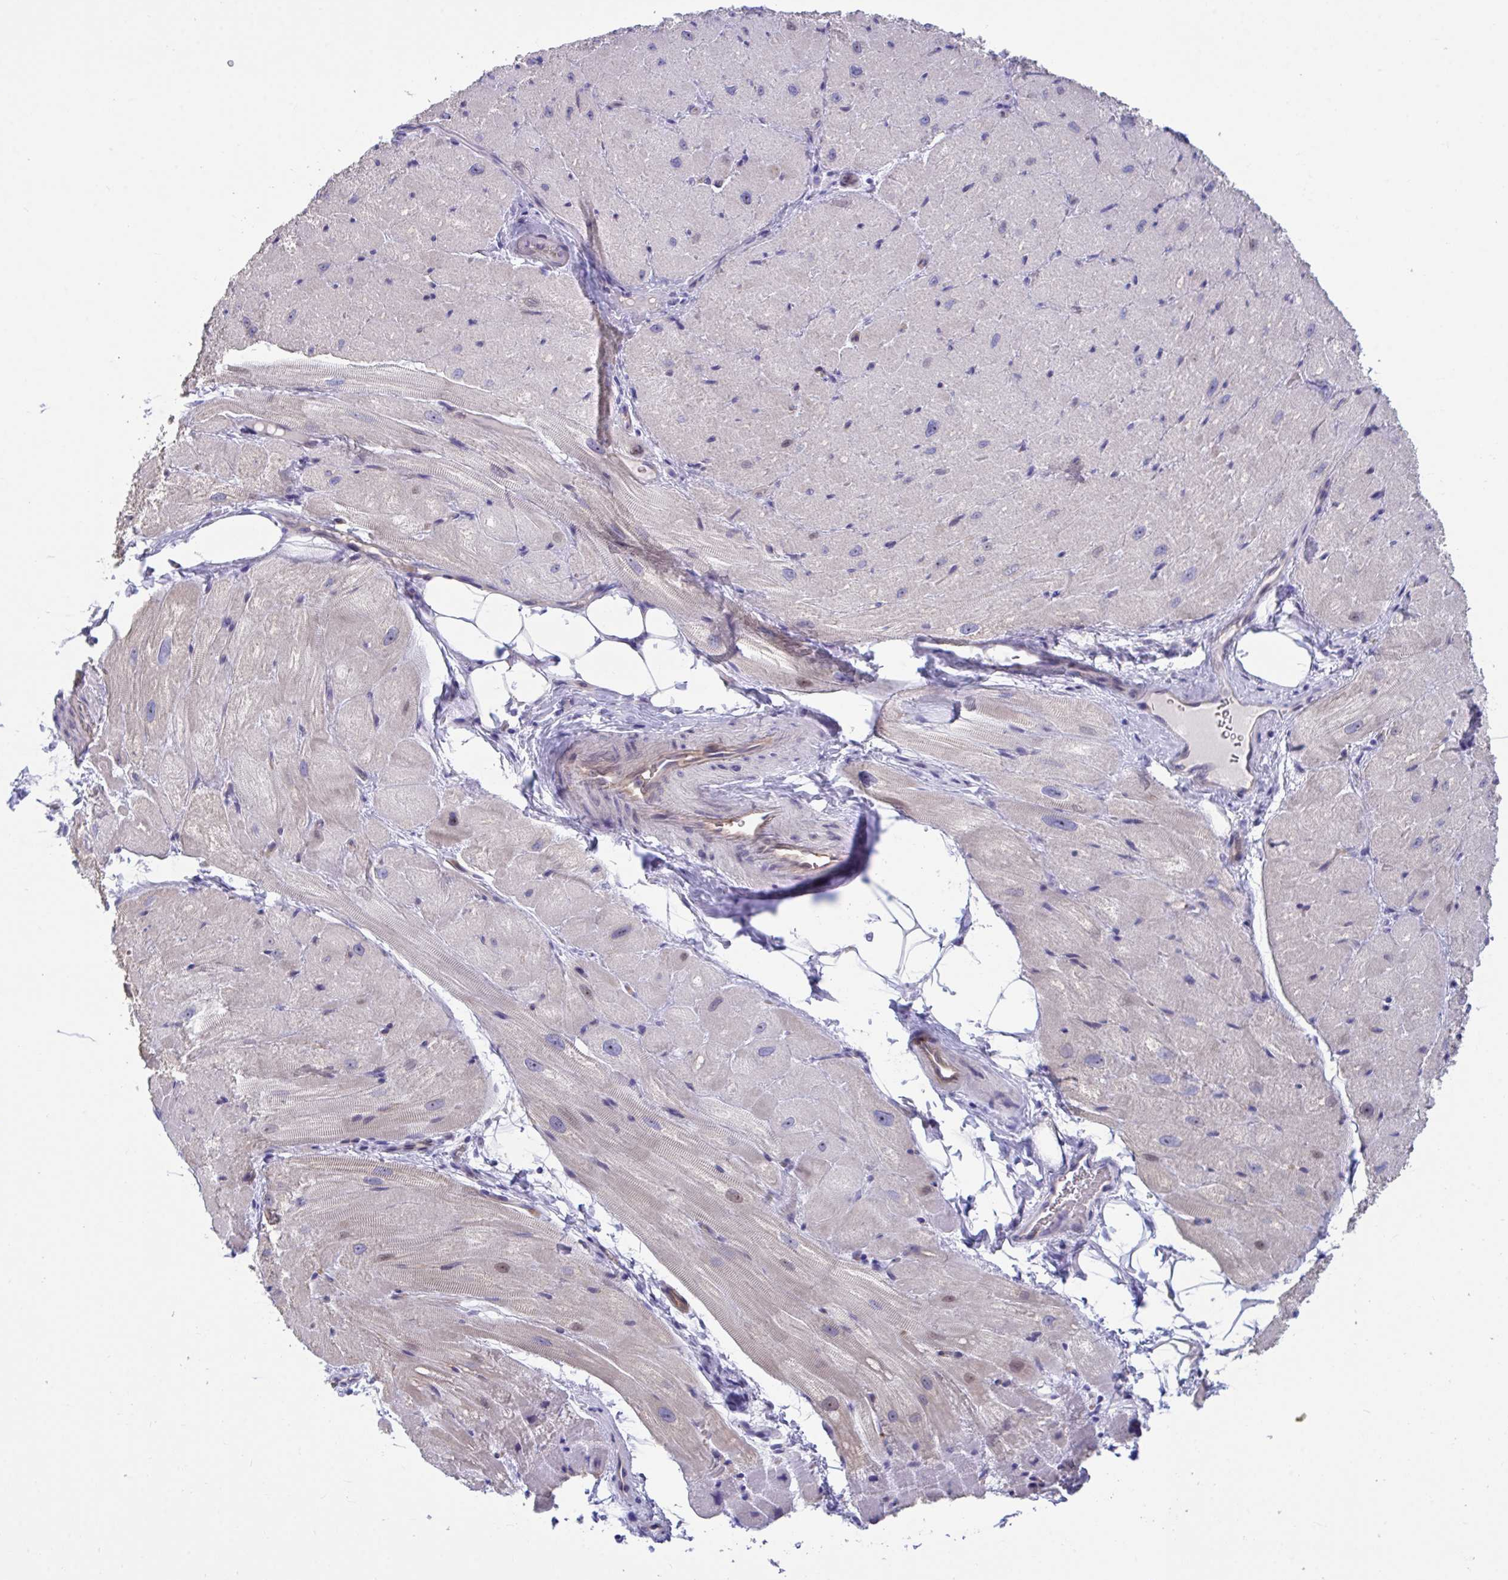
{"staining": {"intensity": "moderate", "quantity": "25%-75%", "location": "cytoplasmic/membranous"}, "tissue": "heart muscle", "cell_type": "Cardiomyocytes", "image_type": "normal", "snomed": [{"axis": "morphology", "description": "Normal tissue, NOS"}, {"axis": "topography", "description": "Heart"}], "caption": "A micrograph of heart muscle stained for a protein displays moderate cytoplasmic/membranous brown staining in cardiomyocytes.", "gene": "CENPQ", "patient": {"sex": "male", "age": 62}}